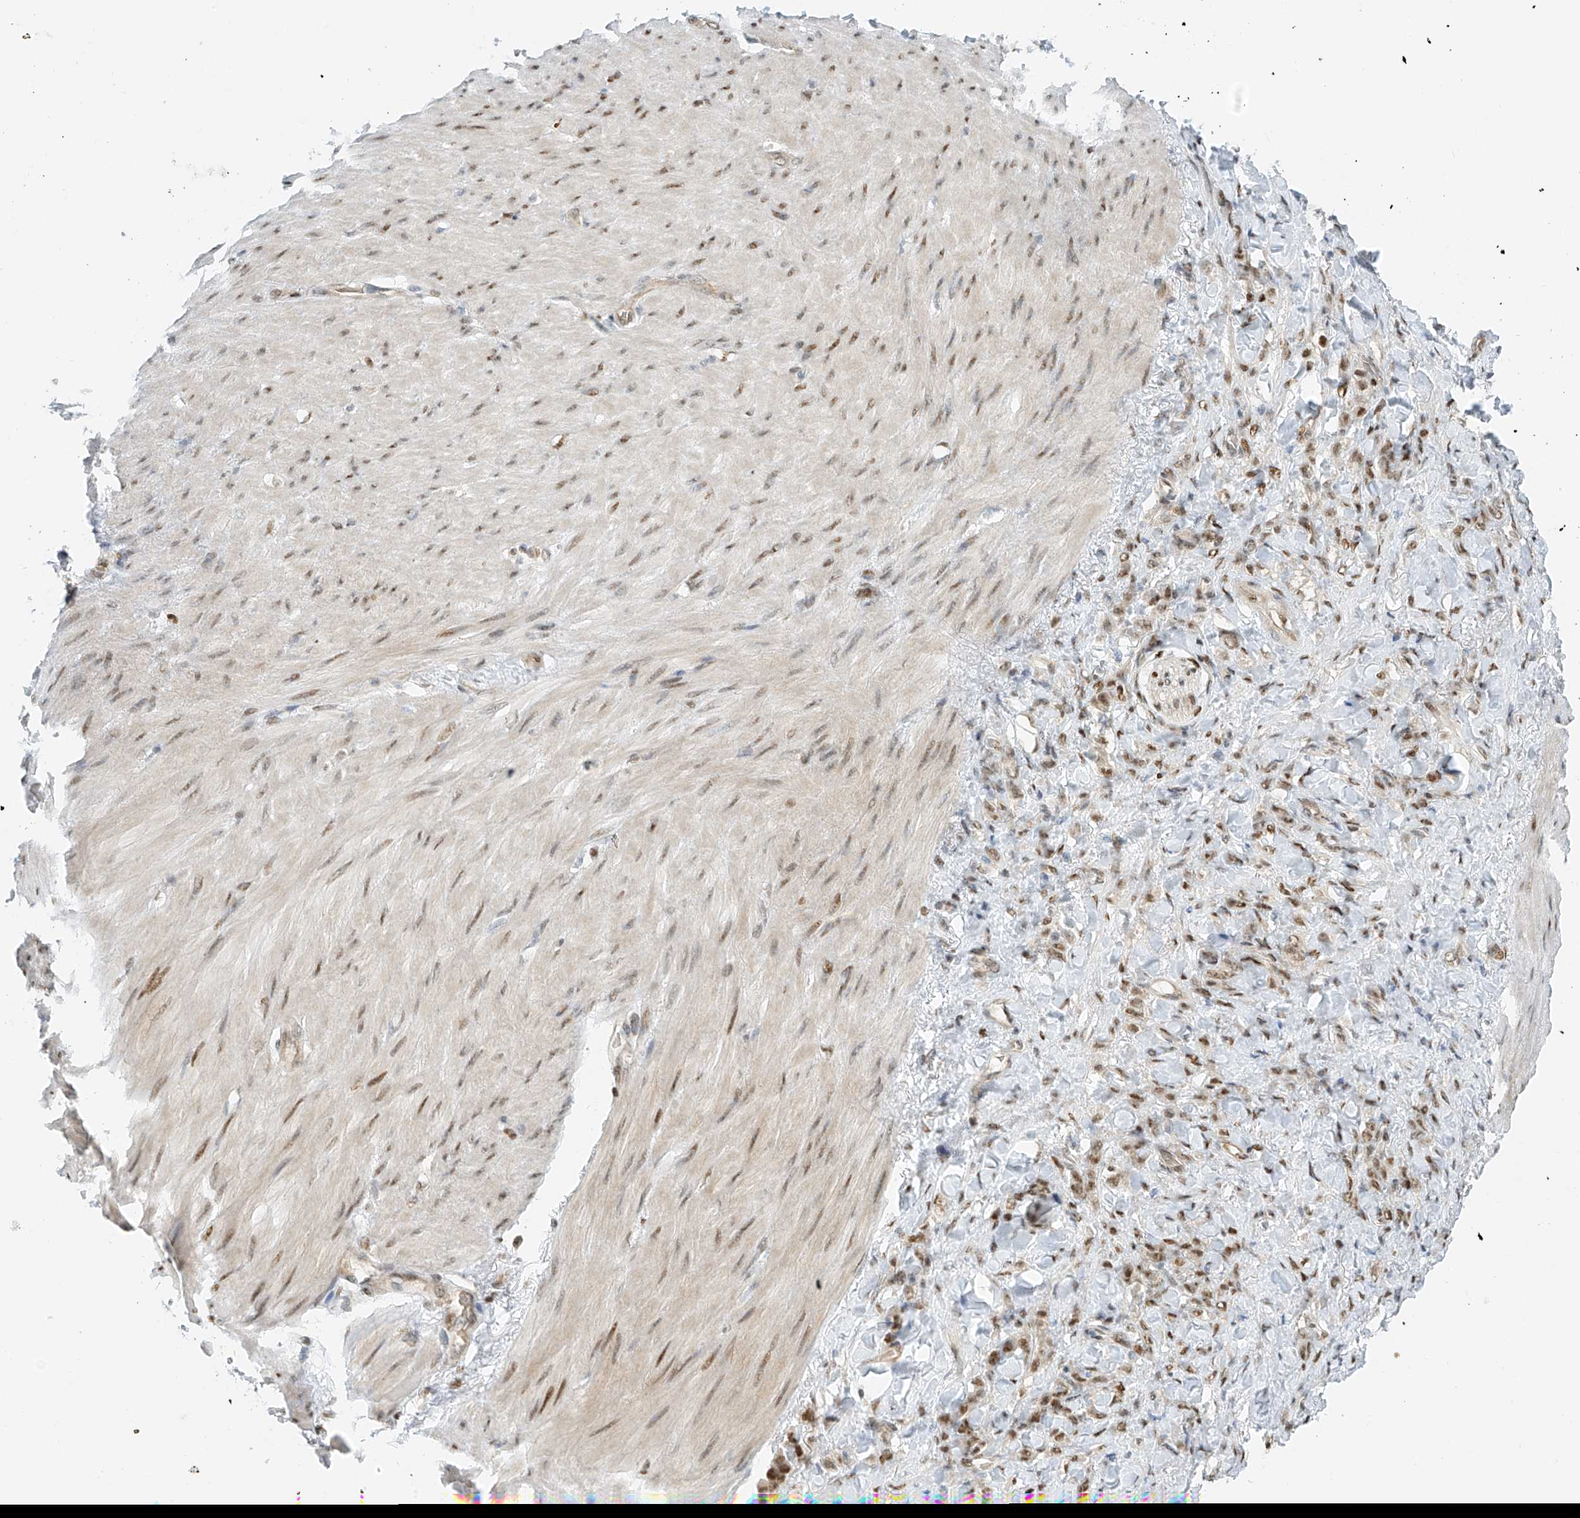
{"staining": {"intensity": "moderate", "quantity": ">75%", "location": "nuclear"}, "tissue": "stomach cancer", "cell_type": "Tumor cells", "image_type": "cancer", "snomed": [{"axis": "morphology", "description": "Normal tissue, NOS"}, {"axis": "morphology", "description": "Adenocarcinoma, NOS"}, {"axis": "topography", "description": "Stomach"}], "caption": "Immunohistochemistry (IHC) of human stomach cancer (adenocarcinoma) exhibits medium levels of moderate nuclear expression in about >75% of tumor cells.", "gene": "ZNF514", "patient": {"sex": "male", "age": 82}}